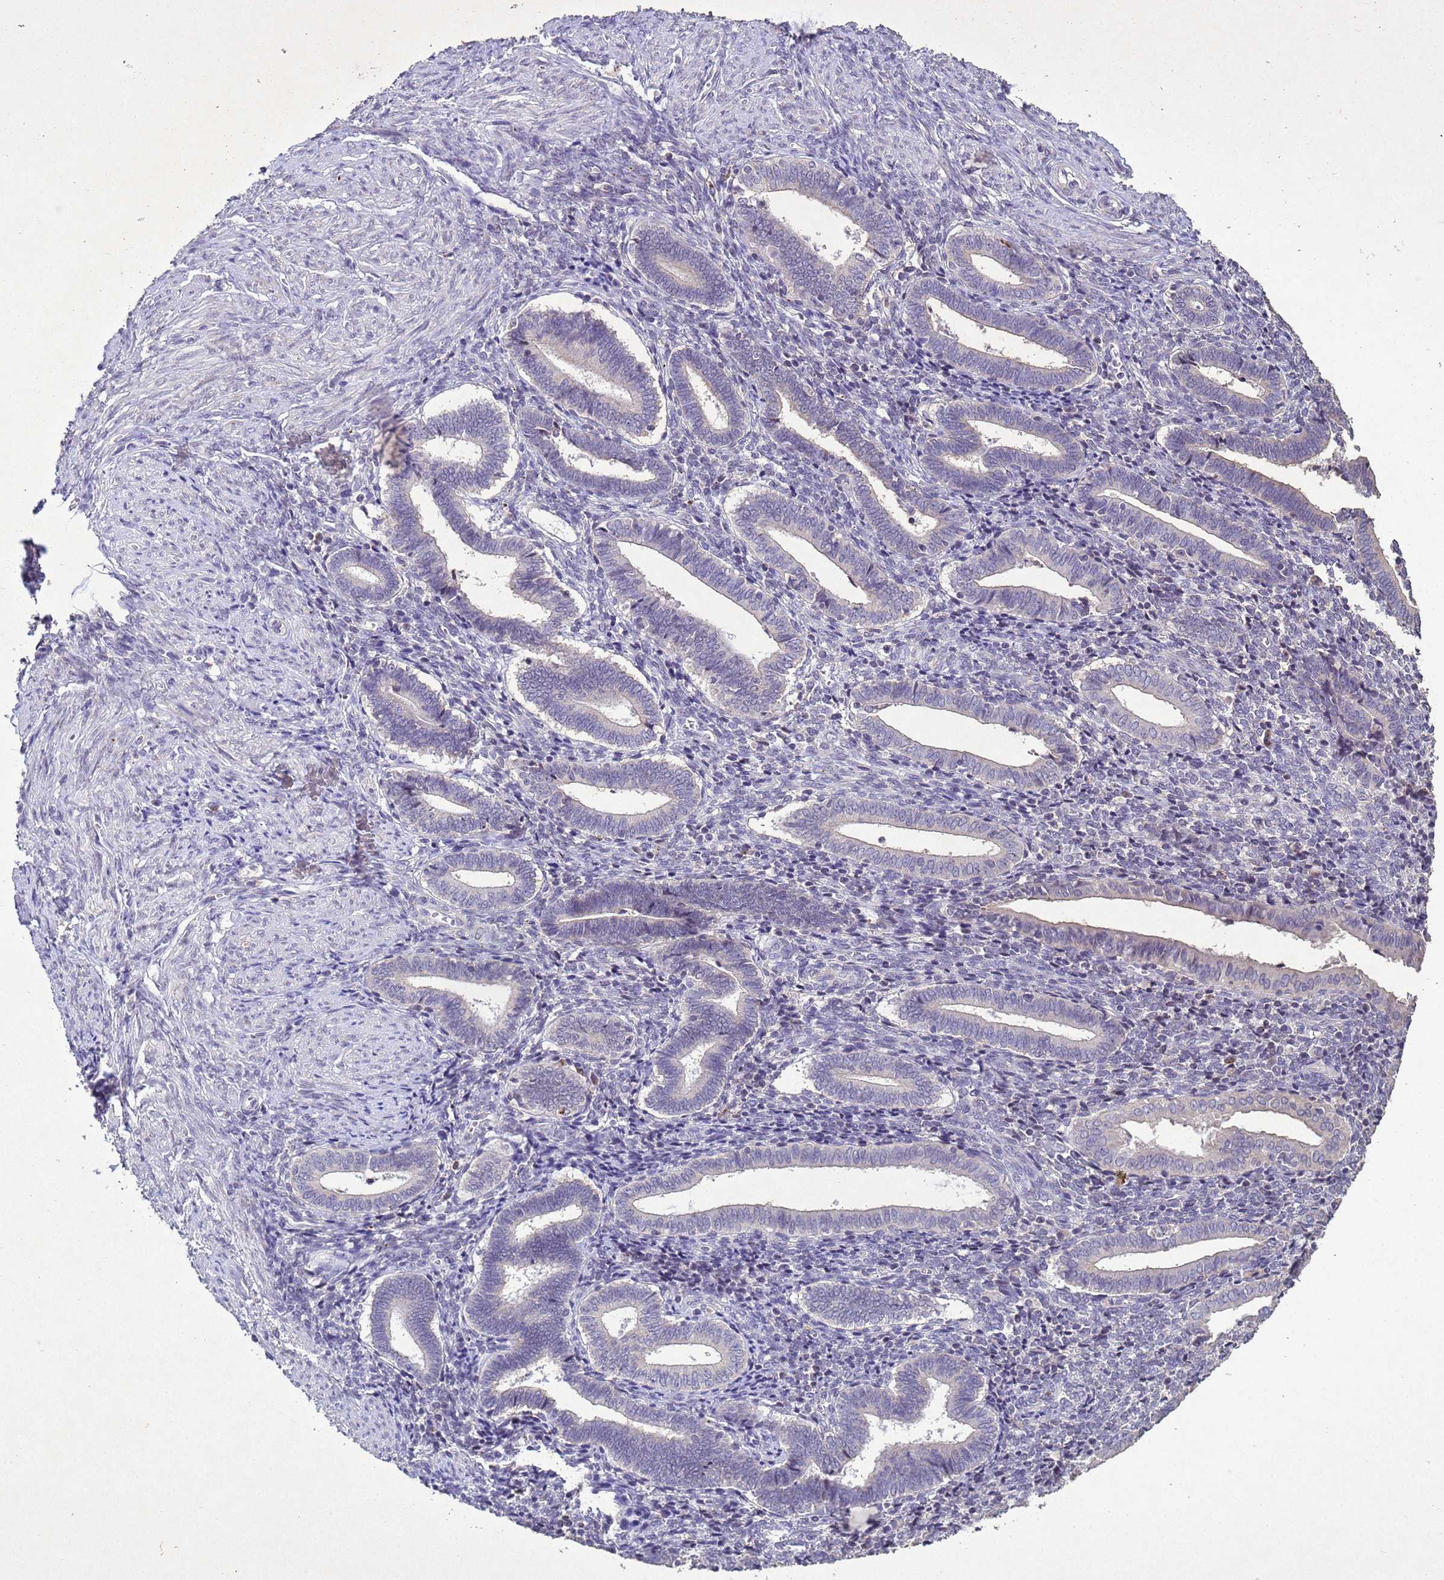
{"staining": {"intensity": "negative", "quantity": "none", "location": "none"}, "tissue": "endometrium", "cell_type": "Cells in endometrial stroma", "image_type": "normal", "snomed": [{"axis": "morphology", "description": "Normal tissue, NOS"}, {"axis": "topography", "description": "Other"}, {"axis": "topography", "description": "Endometrium"}], "caption": "The histopathology image displays no significant positivity in cells in endometrial stroma of endometrium.", "gene": "NLRP11", "patient": {"sex": "female", "age": 44}}